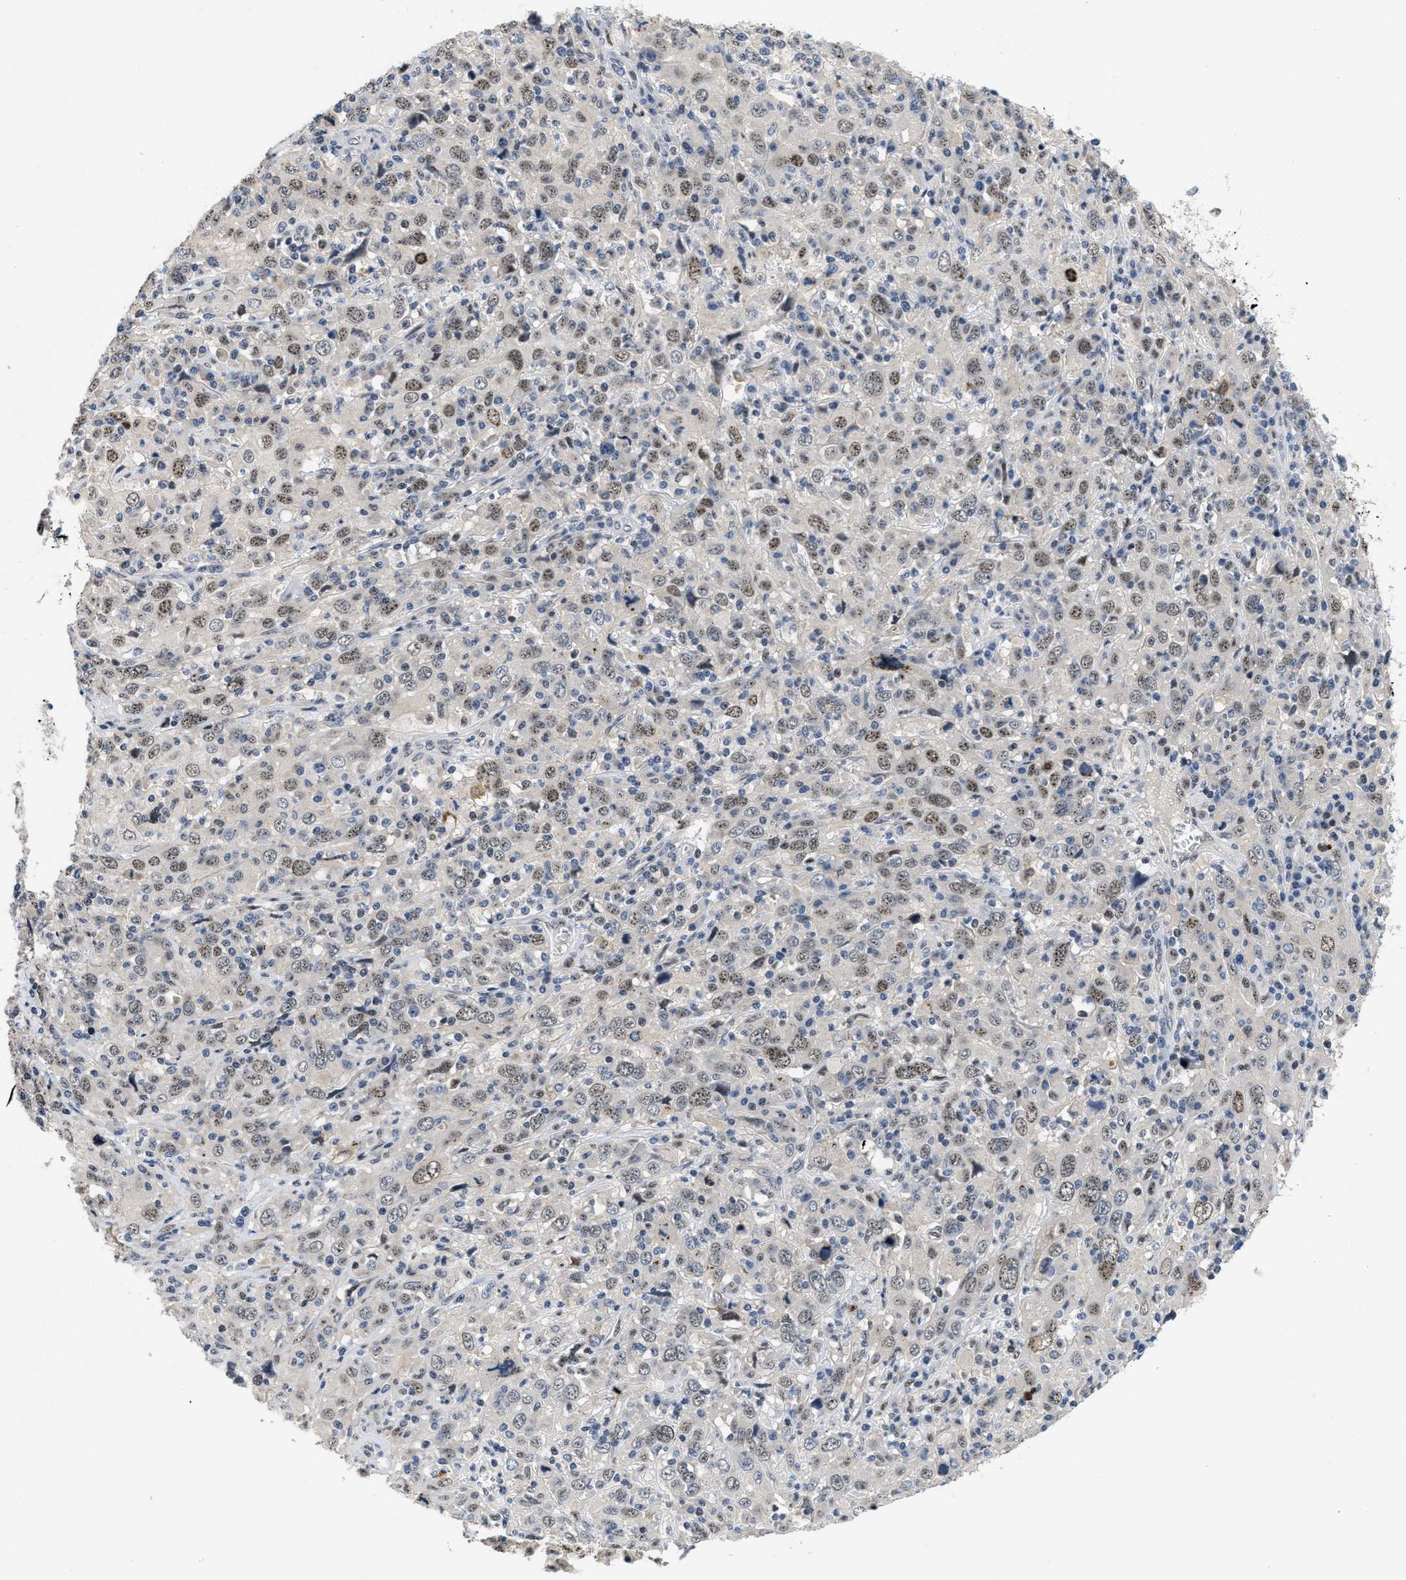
{"staining": {"intensity": "weak", "quantity": ">75%", "location": "nuclear"}, "tissue": "cervical cancer", "cell_type": "Tumor cells", "image_type": "cancer", "snomed": [{"axis": "morphology", "description": "Squamous cell carcinoma, NOS"}, {"axis": "topography", "description": "Cervix"}], "caption": "DAB (3,3'-diaminobenzidine) immunohistochemical staining of cervical cancer shows weak nuclear protein positivity in about >75% of tumor cells.", "gene": "VIP", "patient": {"sex": "female", "age": 46}}